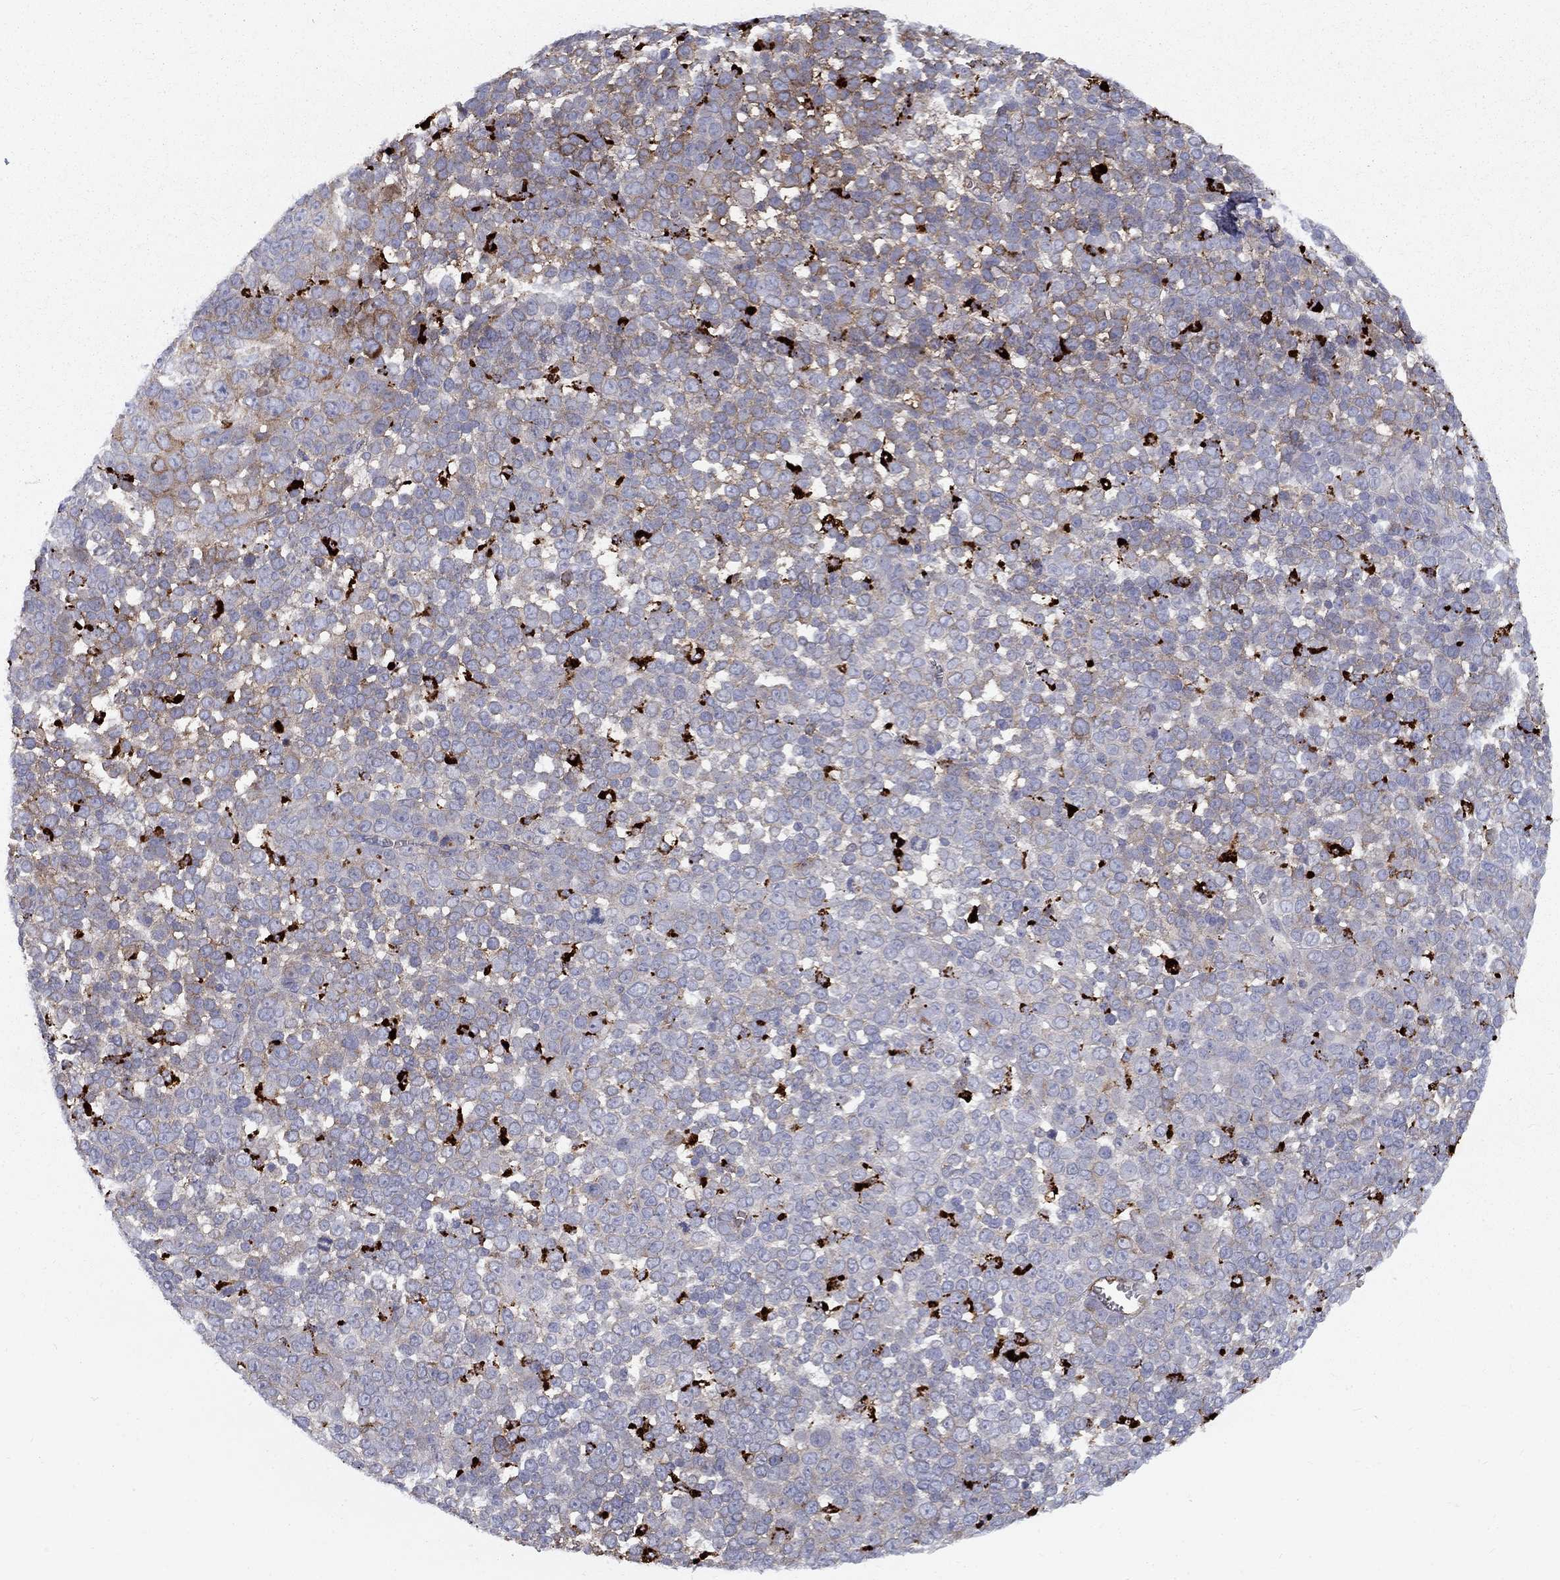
{"staining": {"intensity": "moderate", "quantity": "<25%", "location": "cytoplasmic/membranous"}, "tissue": "melanoma", "cell_type": "Tumor cells", "image_type": "cancer", "snomed": [{"axis": "morphology", "description": "Malignant melanoma, NOS"}, {"axis": "topography", "description": "Skin"}], "caption": "Approximately <25% of tumor cells in malignant melanoma reveal moderate cytoplasmic/membranous protein staining as visualized by brown immunohistochemical staining.", "gene": "EPDR1", "patient": {"sex": "female", "age": 95}}